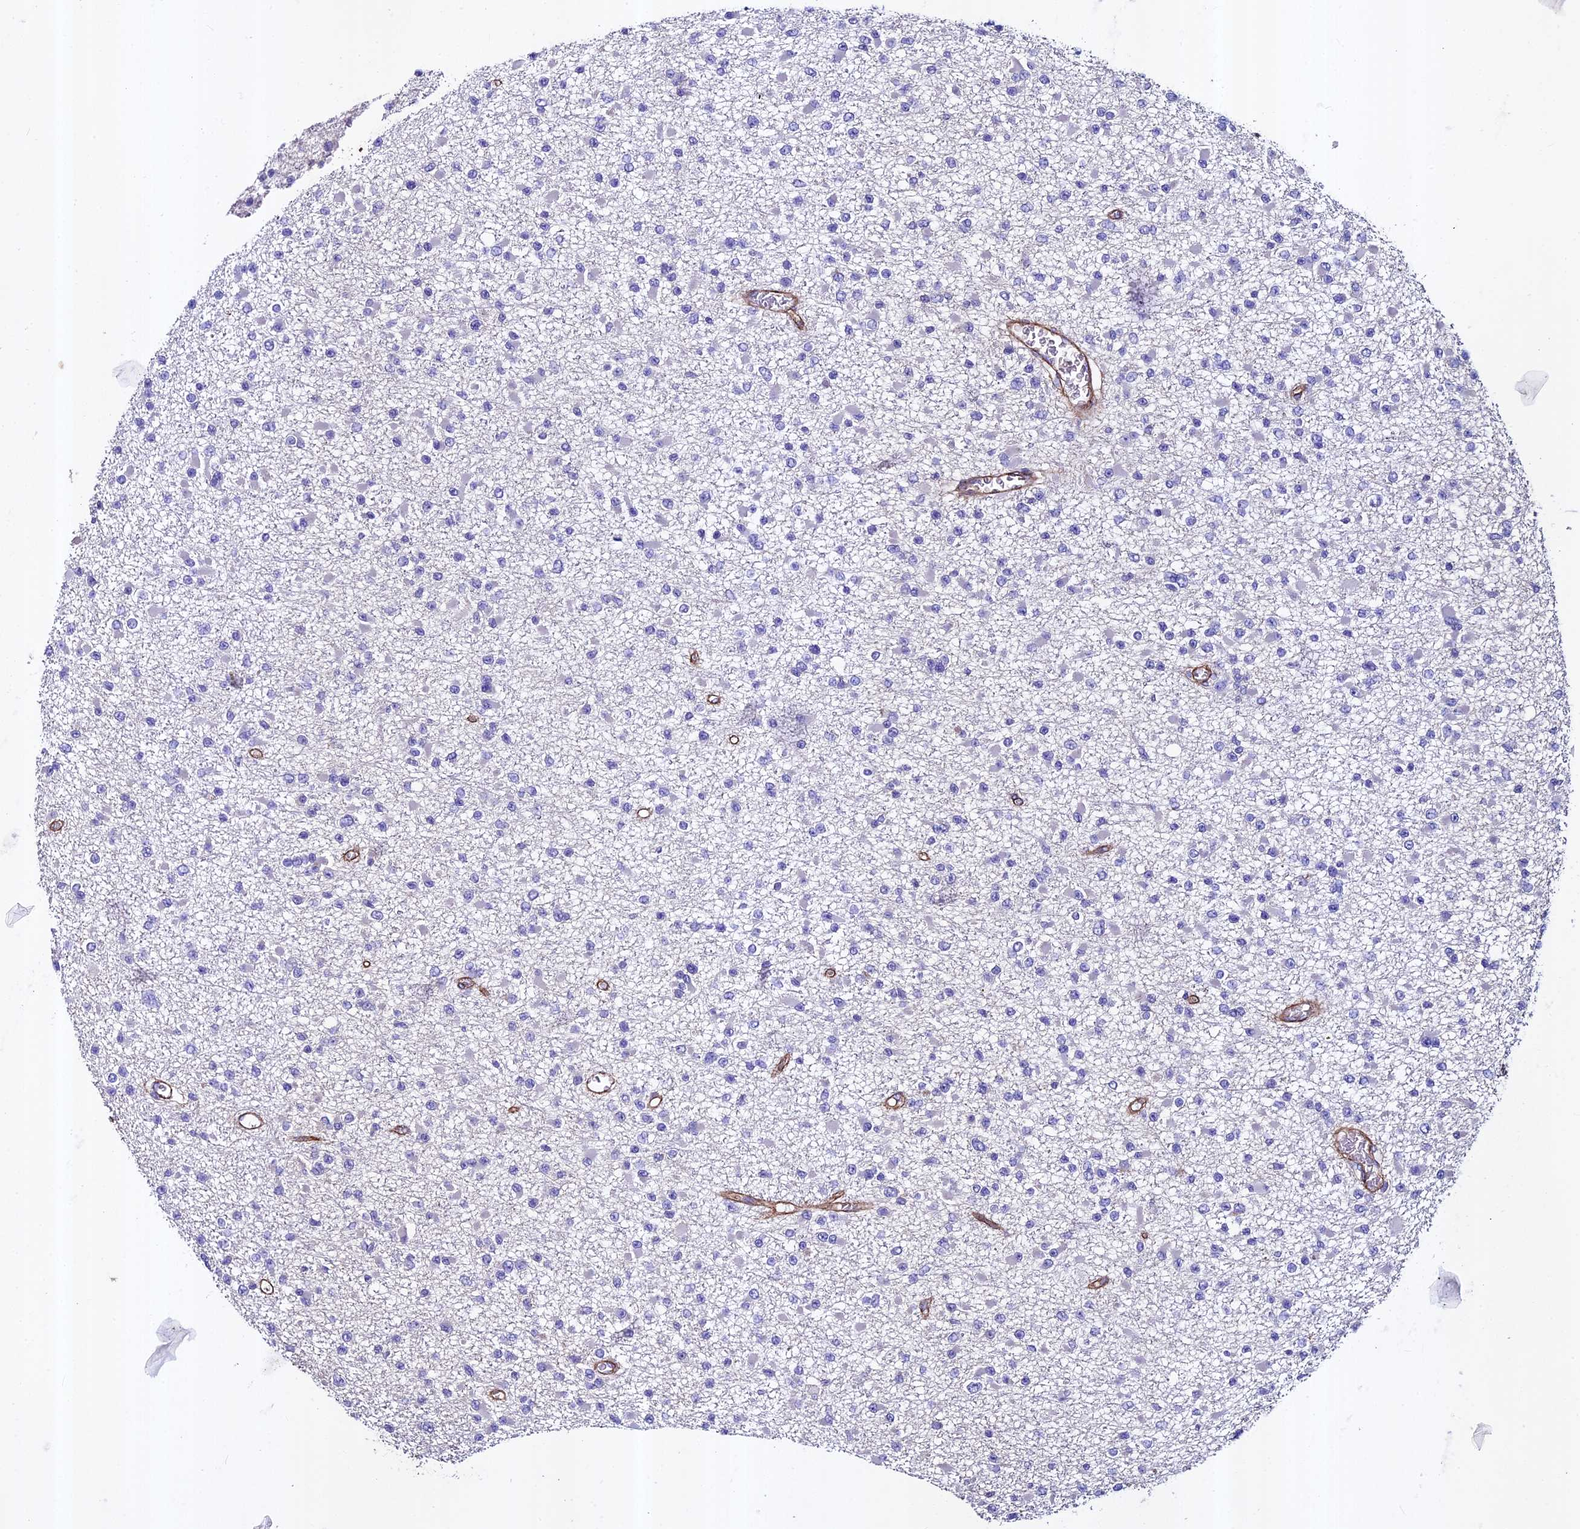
{"staining": {"intensity": "negative", "quantity": "none", "location": "none"}, "tissue": "glioma", "cell_type": "Tumor cells", "image_type": "cancer", "snomed": [{"axis": "morphology", "description": "Glioma, malignant, Low grade"}, {"axis": "topography", "description": "Brain"}], "caption": "Tumor cells show no significant protein staining in malignant low-grade glioma.", "gene": "EVA1B", "patient": {"sex": "female", "age": 22}}